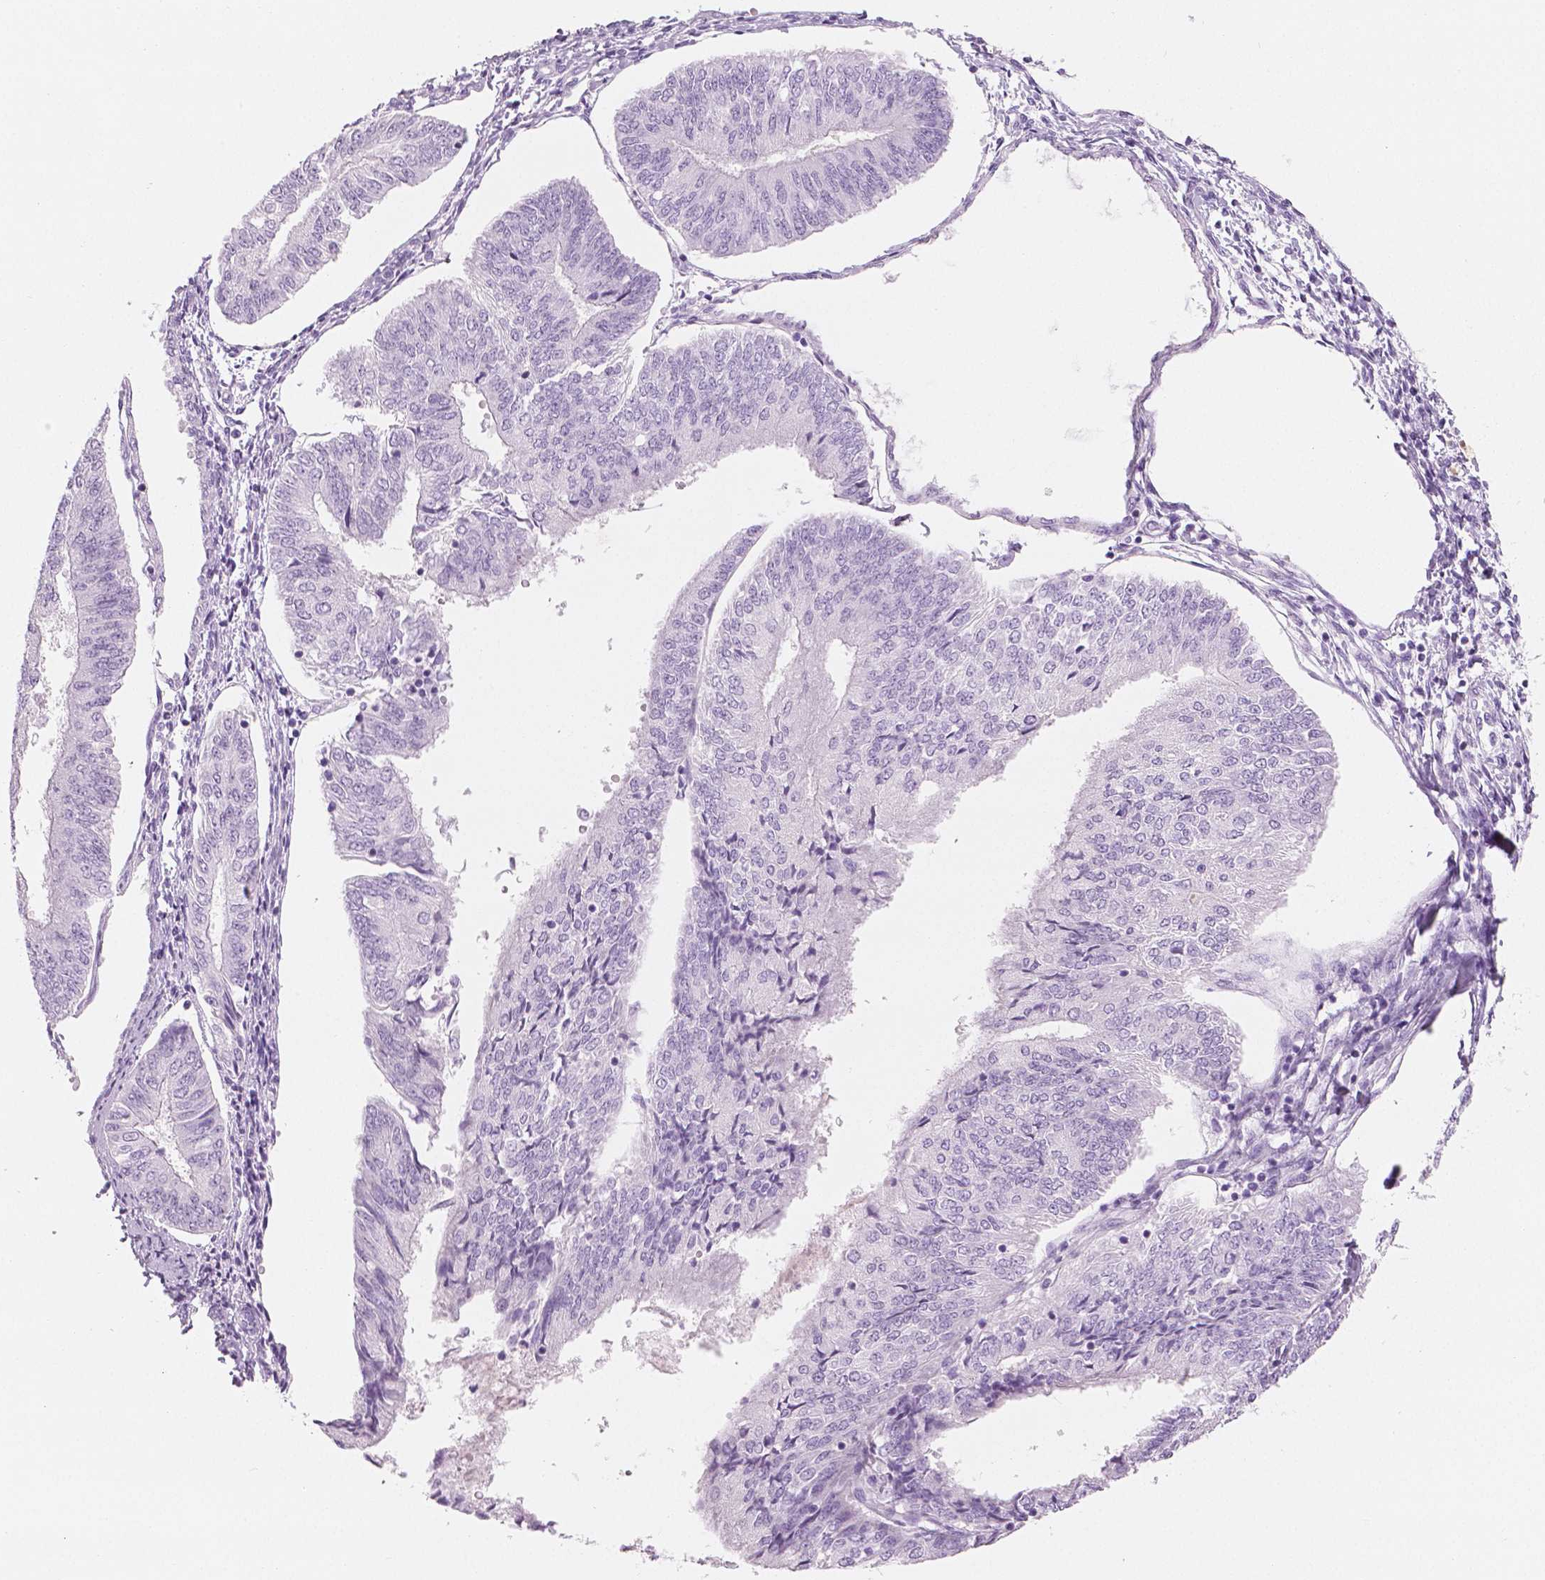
{"staining": {"intensity": "negative", "quantity": "none", "location": "none"}, "tissue": "endometrial cancer", "cell_type": "Tumor cells", "image_type": "cancer", "snomed": [{"axis": "morphology", "description": "Adenocarcinoma, NOS"}, {"axis": "topography", "description": "Endometrium"}], "caption": "Immunohistochemistry (IHC) histopathology image of human endometrial cancer stained for a protein (brown), which demonstrates no positivity in tumor cells.", "gene": "PLIN4", "patient": {"sex": "female", "age": 58}}